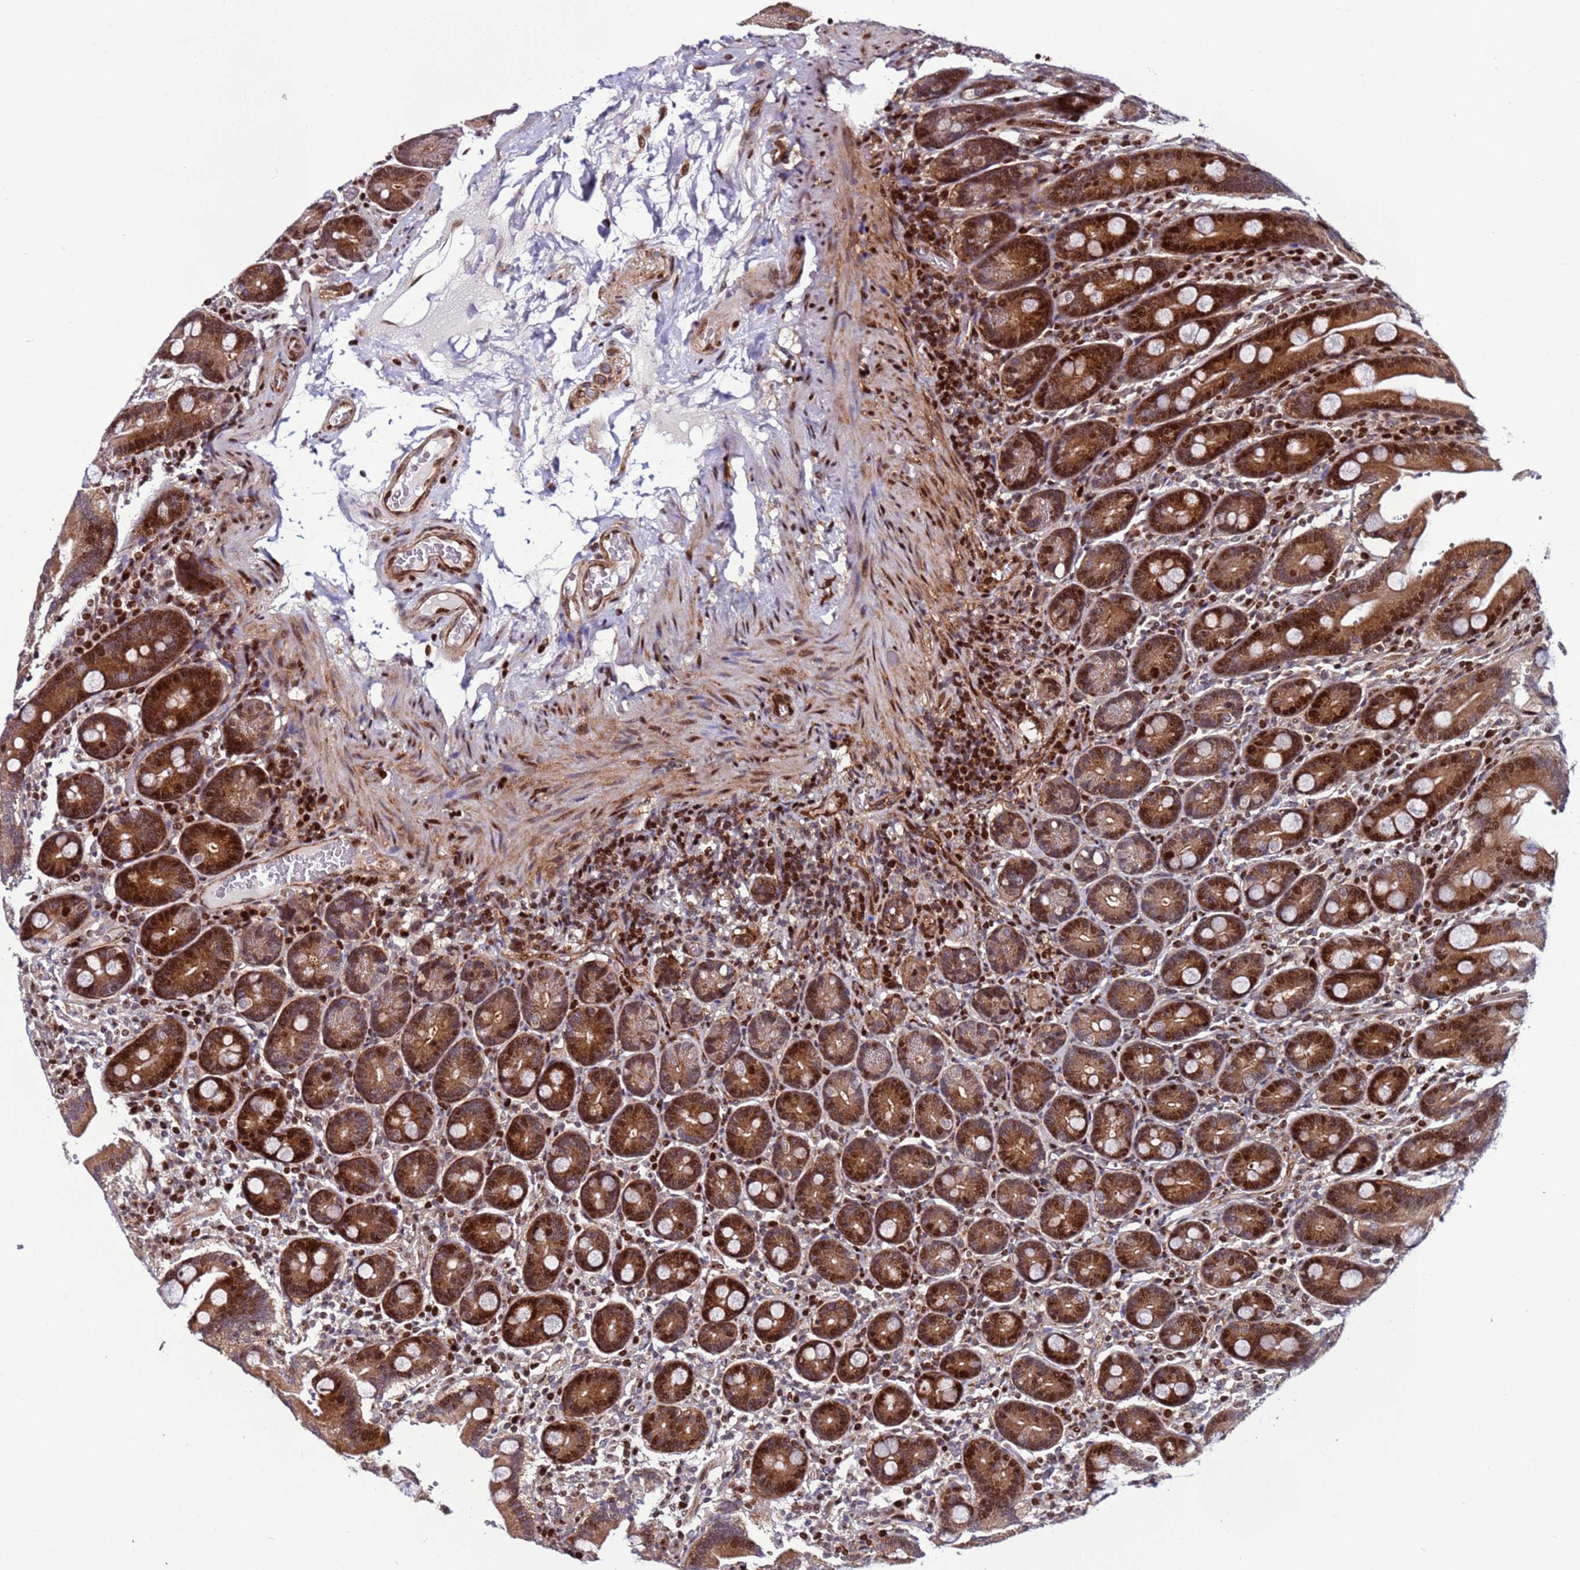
{"staining": {"intensity": "strong", "quantity": ">75%", "location": "cytoplasmic/membranous,nuclear"}, "tissue": "duodenum", "cell_type": "Glandular cells", "image_type": "normal", "snomed": [{"axis": "morphology", "description": "Normal tissue, NOS"}, {"axis": "topography", "description": "Duodenum"}], "caption": "Duodenum stained with immunohistochemistry shows strong cytoplasmic/membranous,nuclear staining in about >75% of glandular cells. (brown staining indicates protein expression, while blue staining denotes nuclei).", "gene": "WBP11", "patient": {"sex": "female", "age": 62}}